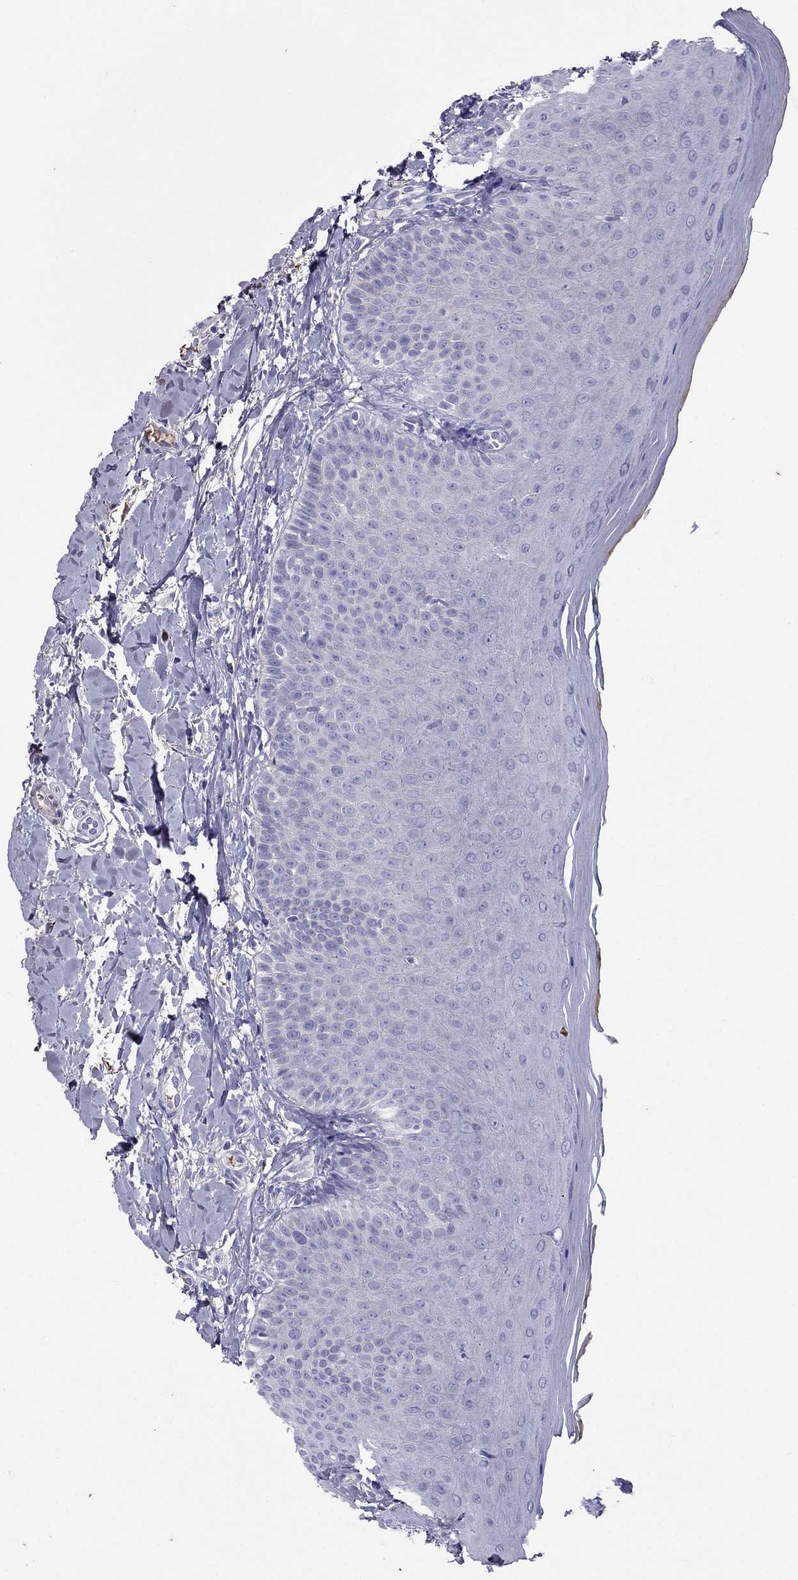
{"staining": {"intensity": "weak", "quantity": "25%-75%", "location": "cytoplasmic/membranous"}, "tissue": "oral mucosa", "cell_type": "Squamous epithelial cells", "image_type": "normal", "snomed": [{"axis": "morphology", "description": "Normal tissue, NOS"}, {"axis": "topography", "description": "Oral tissue"}], "caption": "Immunohistochemical staining of unremarkable human oral mucosa shows low levels of weak cytoplasmic/membranous staining in about 25%-75% of squamous epithelial cells. Immunohistochemistry (ihc) stains the protein of interest in brown and the nuclei are stained blue.", "gene": "TBC1D21", "patient": {"sex": "female", "age": 43}}